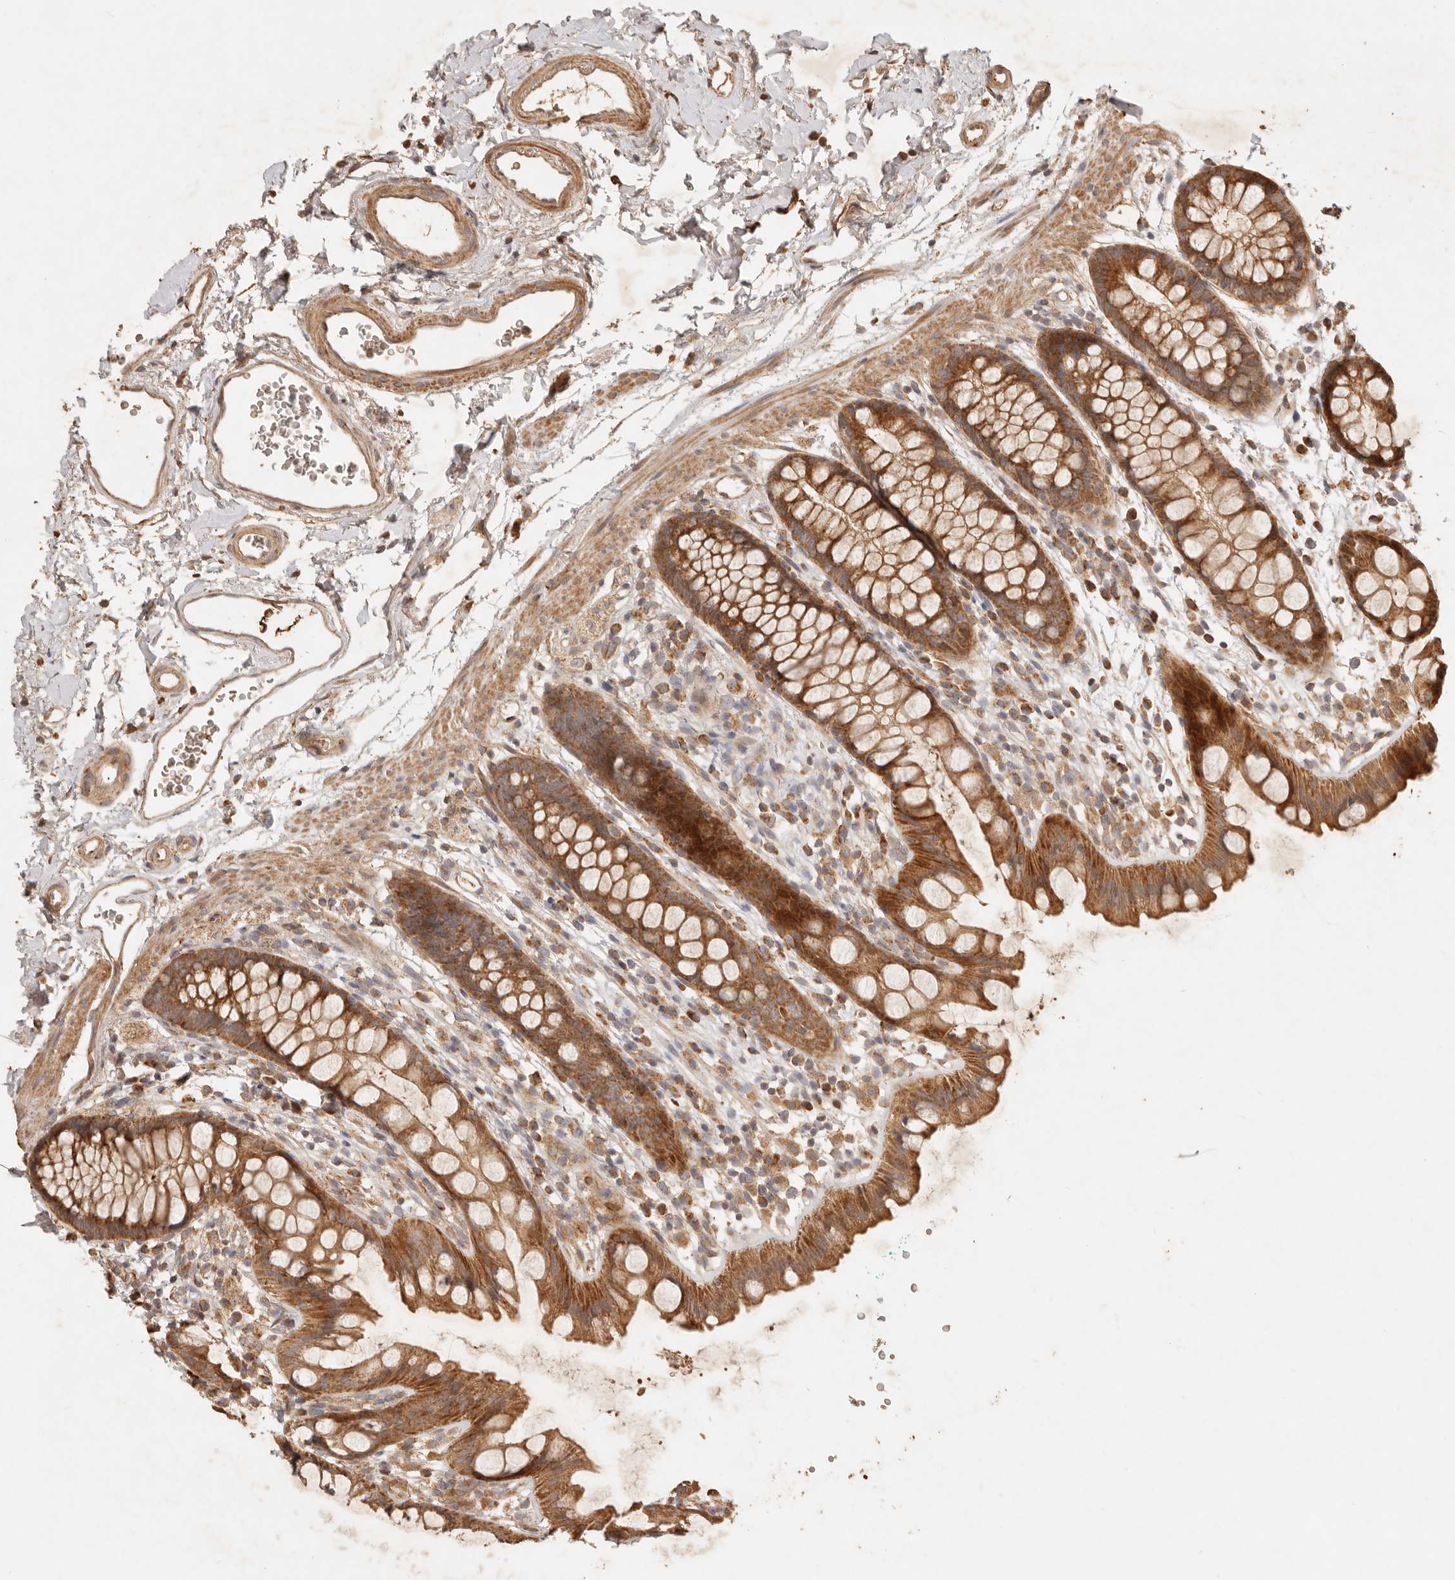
{"staining": {"intensity": "moderate", "quantity": ">75%", "location": "cytoplasmic/membranous"}, "tissue": "rectum", "cell_type": "Glandular cells", "image_type": "normal", "snomed": [{"axis": "morphology", "description": "Normal tissue, NOS"}, {"axis": "topography", "description": "Rectum"}], "caption": "About >75% of glandular cells in unremarkable human rectum display moderate cytoplasmic/membranous protein positivity as visualized by brown immunohistochemical staining.", "gene": "CLEC4C", "patient": {"sex": "female", "age": 65}}